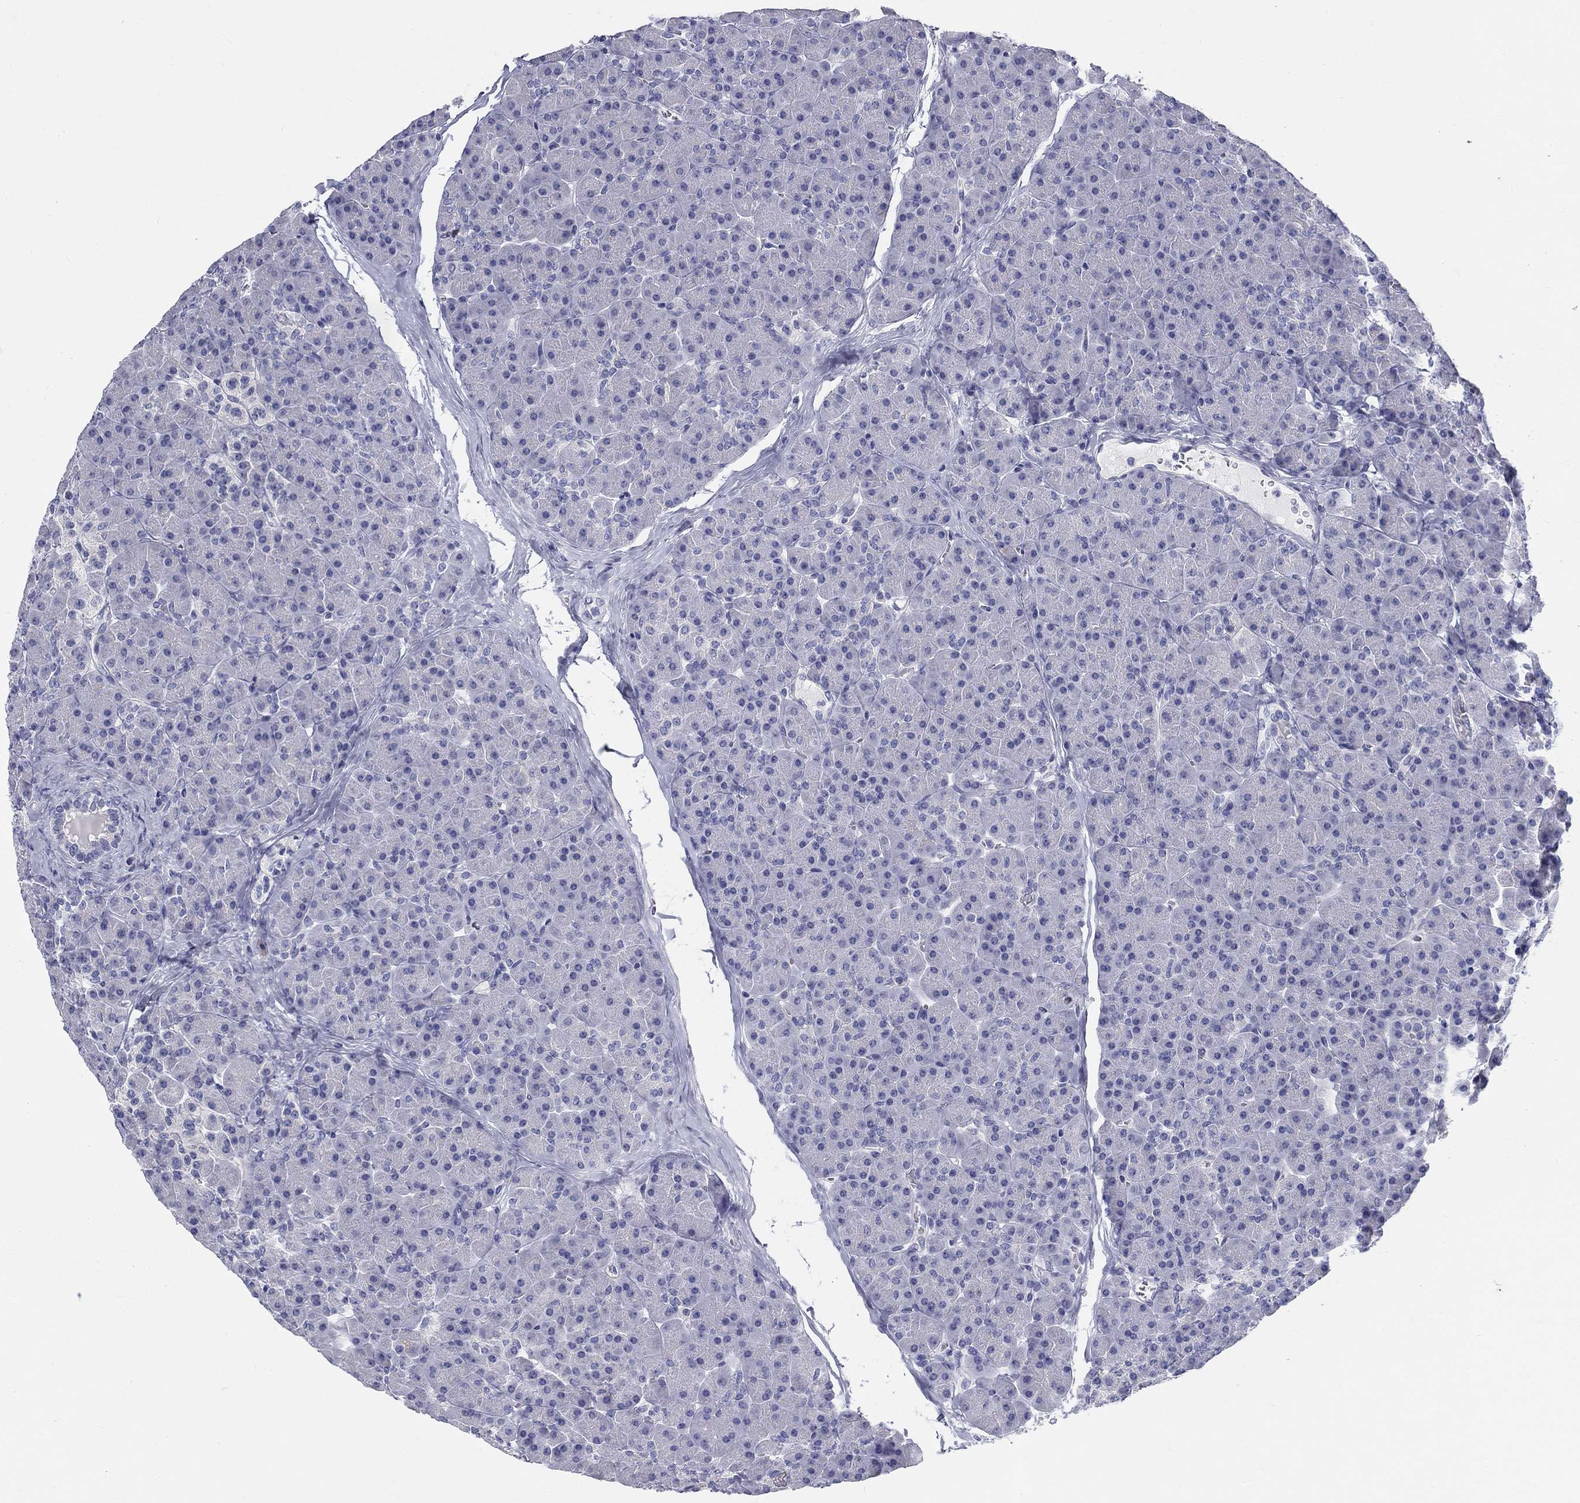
{"staining": {"intensity": "negative", "quantity": "none", "location": "none"}, "tissue": "pancreas", "cell_type": "Exocrine glandular cells", "image_type": "normal", "snomed": [{"axis": "morphology", "description": "Normal tissue, NOS"}, {"axis": "topography", "description": "Pancreas"}], "caption": "High magnification brightfield microscopy of unremarkable pancreas stained with DAB (3,3'-diaminobenzidine) (brown) and counterstained with hematoxylin (blue): exocrine glandular cells show no significant expression. (Brightfield microscopy of DAB immunohistochemistry at high magnification).", "gene": "GALNTL5", "patient": {"sex": "female", "age": 44}}